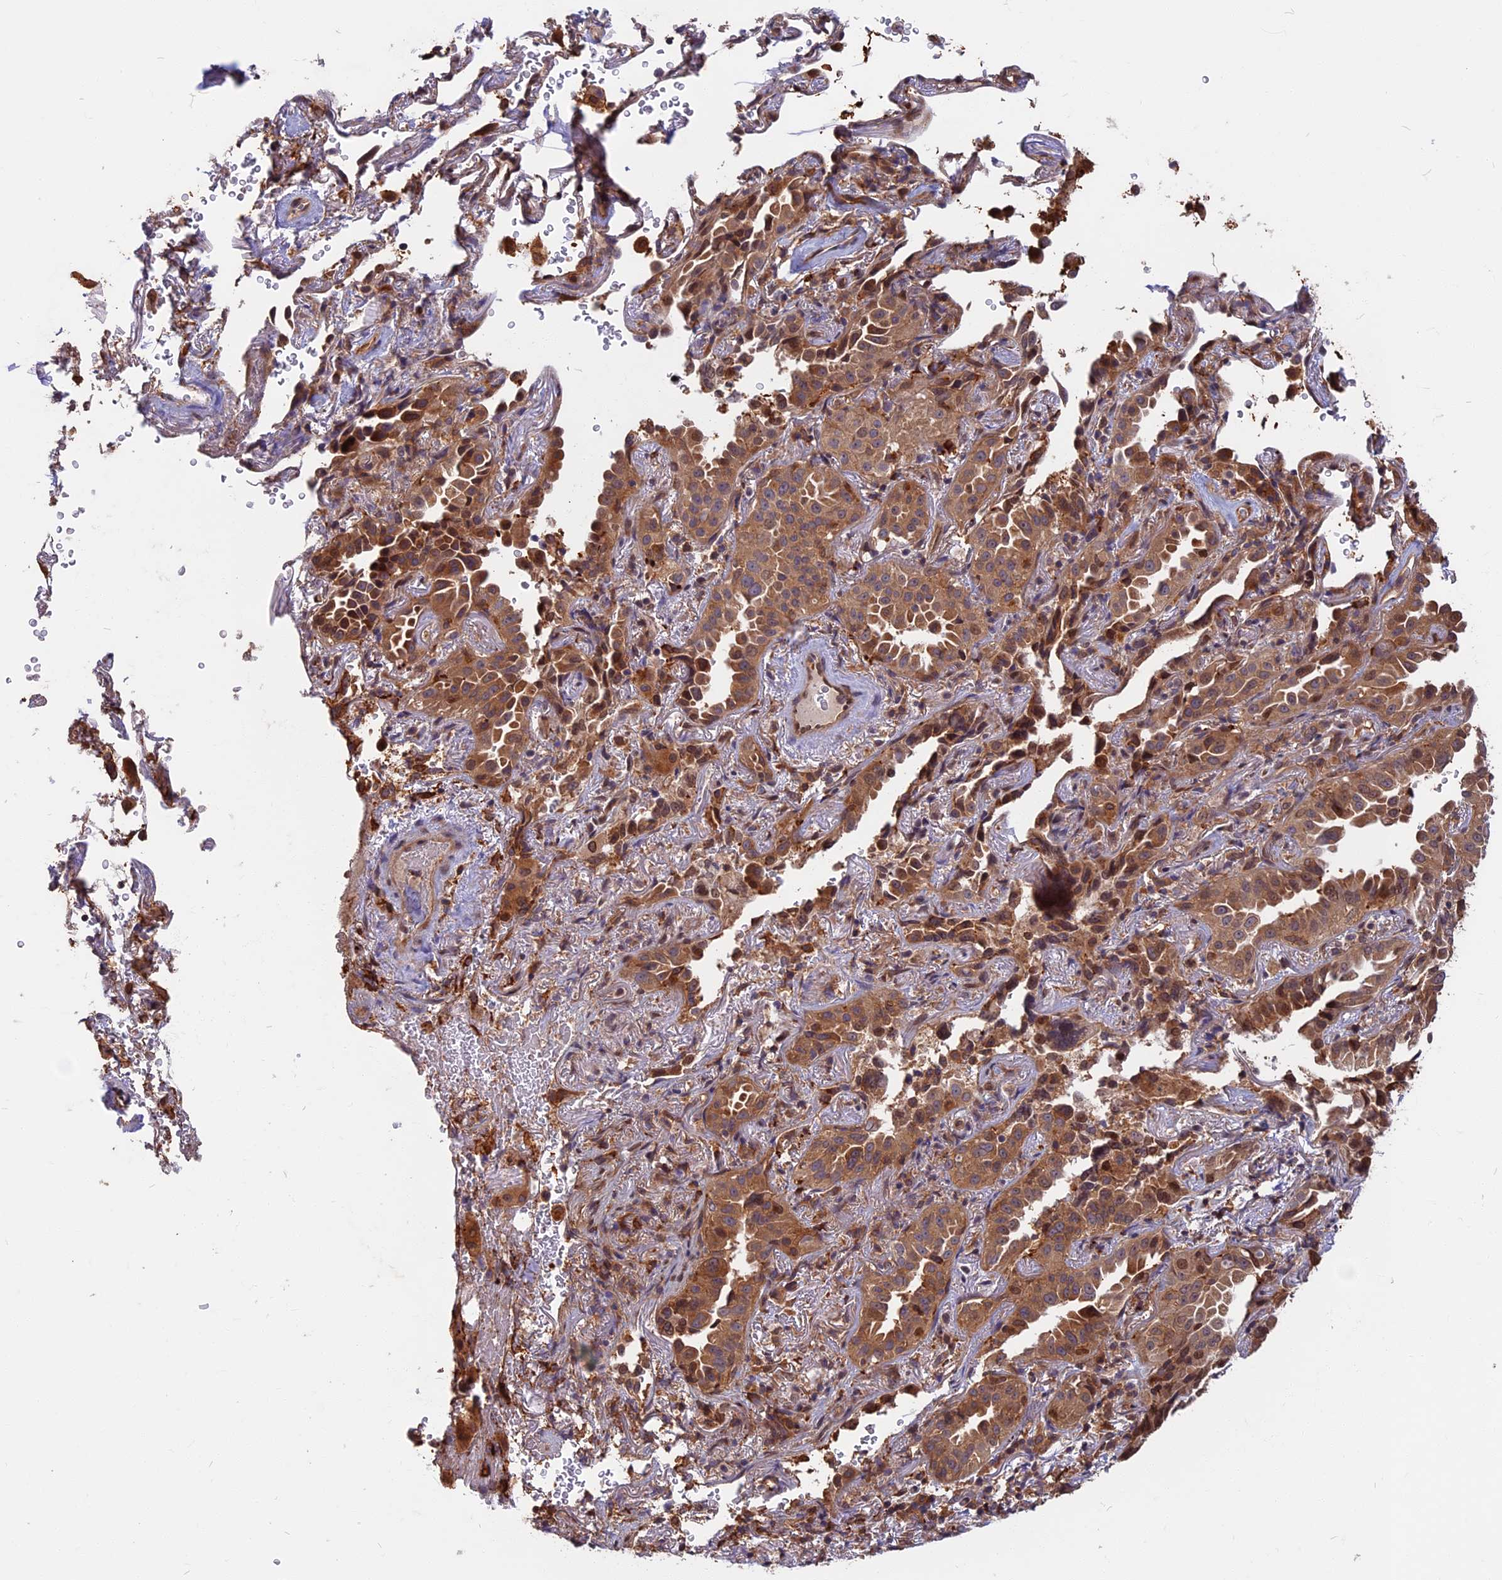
{"staining": {"intensity": "moderate", "quantity": ">75%", "location": "cytoplasmic/membranous"}, "tissue": "lung cancer", "cell_type": "Tumor cells", "image_type": "cancer", "snomed": [{"axis": "morphology", "description": "Adenocarcinoma, NOS"}, {"axis": "topography", "description": "Lung"}], "caption": "Tumor cells display medium levels of moderate cytoplasmic/membranous positivity in approximately >75% of cells in human lung cancer (adenocarcinoma).", "gene": "SPG11", "patient": {"sex": "female", "age": 69}}